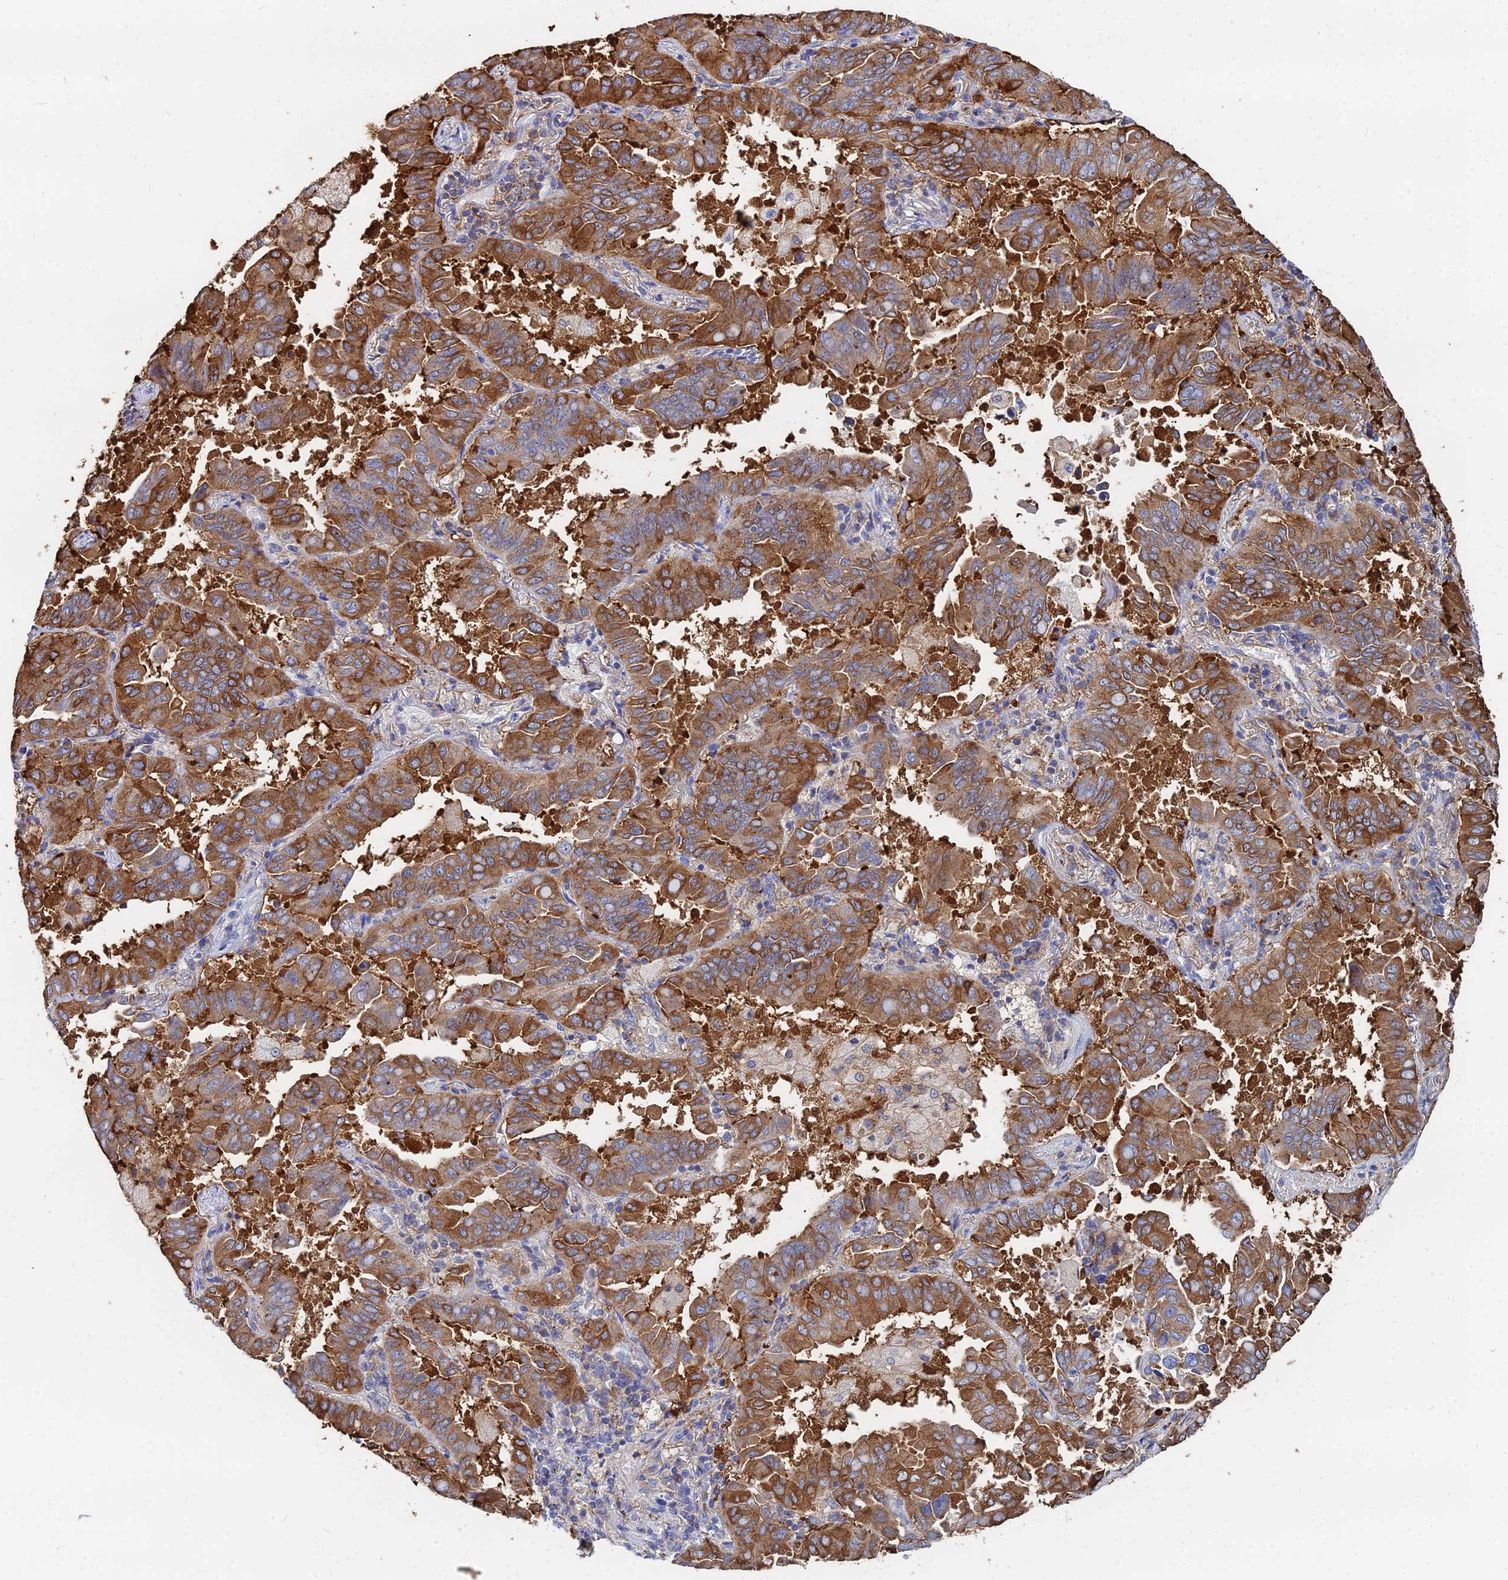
{"staining": {"intensity": "strong", "quantity": ">75%", "location": "cytoplasmic/membranous"}, "tissue": "lung cancer", "cell_type": "Tumor cells", "image_type": "cancer", "snomed": [{"axis": "morphology", "description": "Adenocarcinoma, NOS"}, {"axis": "topography", "description": "Lung"}], "caption": "IHC micrograph of neoplastic tissue: lung cancer stained using immunohistochemistry exhibits high levels of strong protein expression localized specifically in the cytoplasmic/membranous of tumor cells, appearing as a cytoplasmic/membranous brown color.", "gene": "GPR42", "patient": {"sex": "male", "age": 64}}